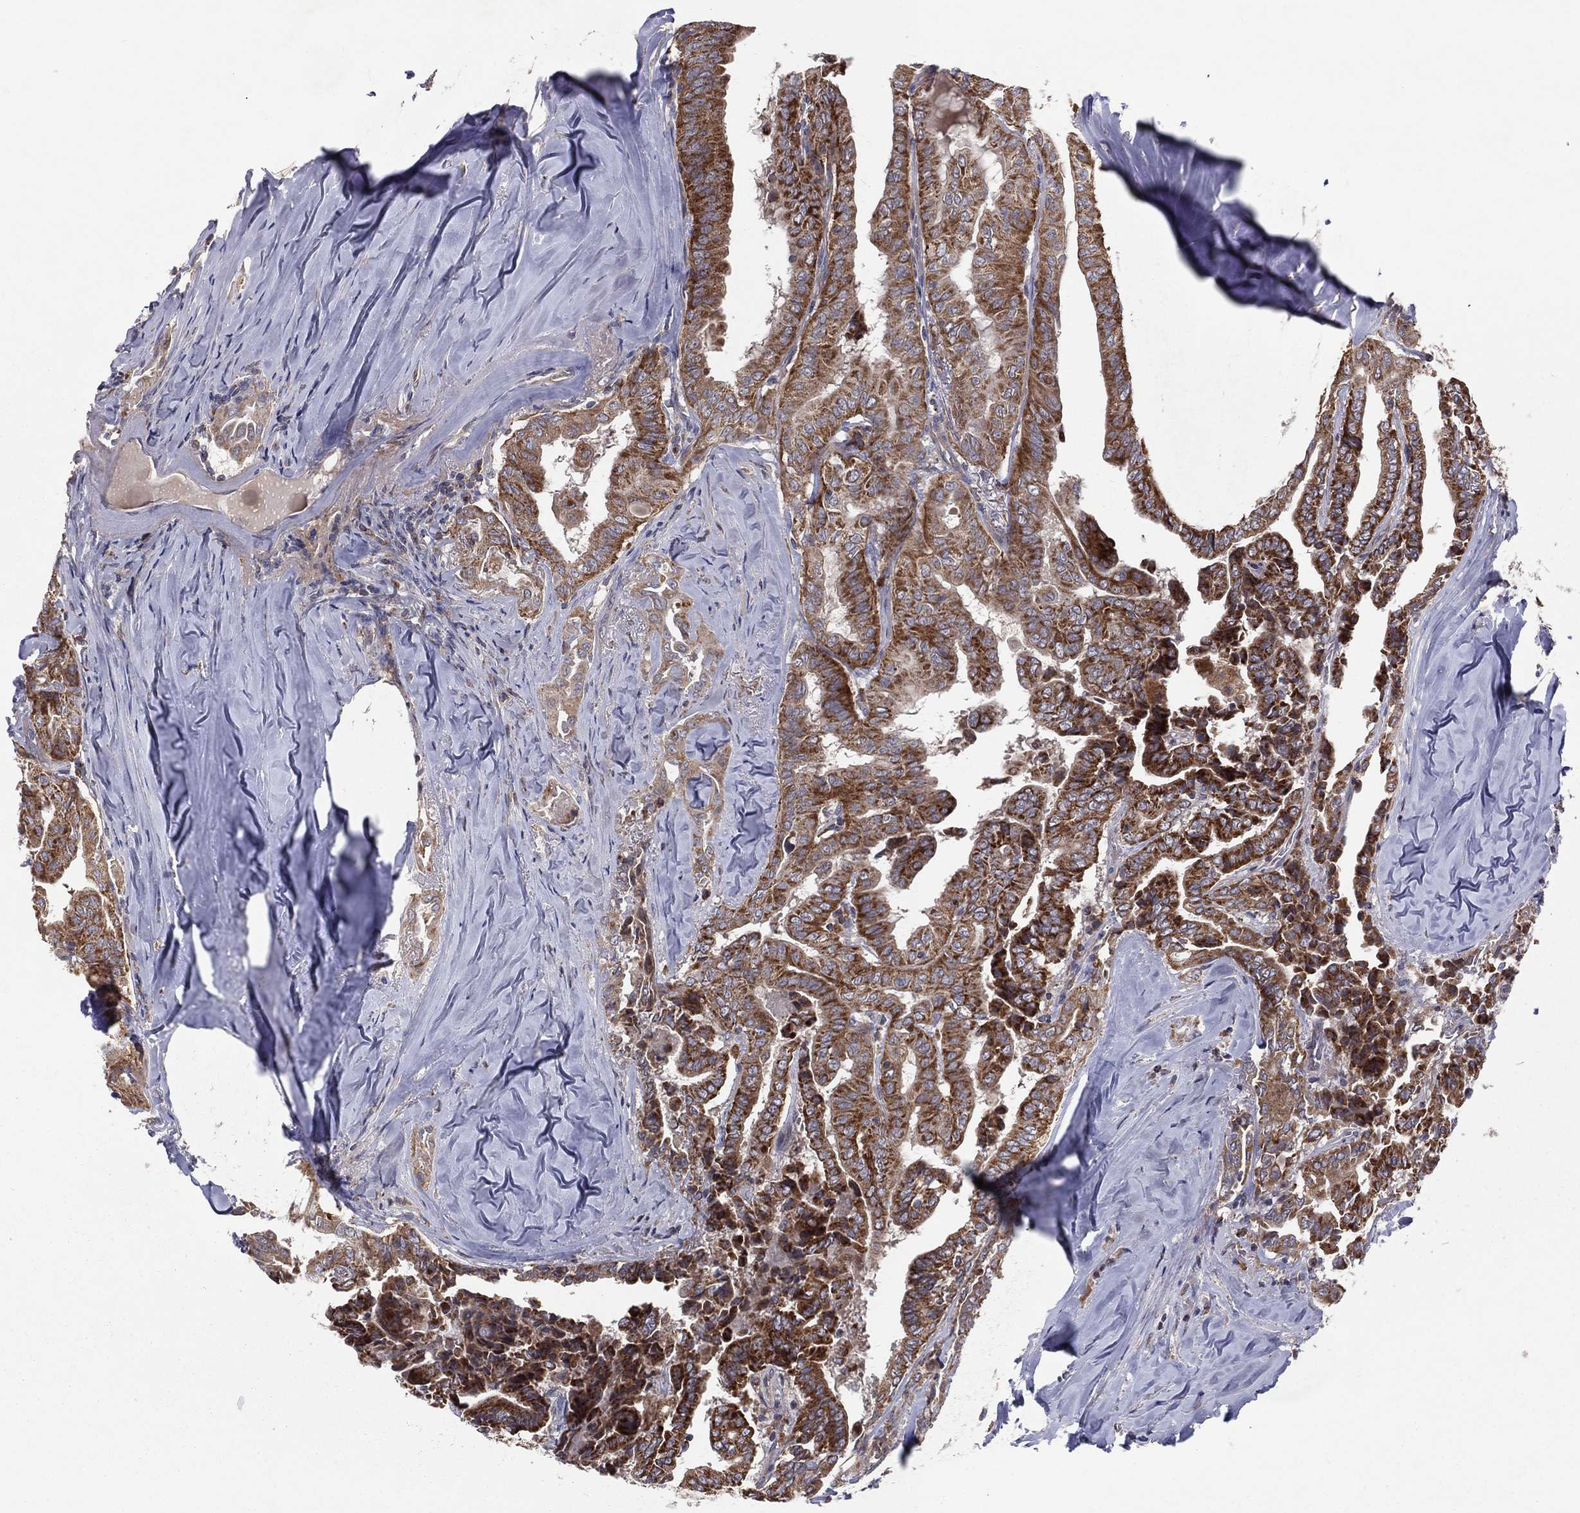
{"staining": {"intensity": "strong", "quantity": "25%-75%", "location": "cytoplasmic/membranous"}, "tissue": "thyroid cancer", "cell_type": "Tumor cells", "image_type": "cancer", "snomed": [{"axis": "morphology", "description": "Papillary adenocarcinoma, NOS"}, {"axis": "topography", "description": "Thyroid gland"}], "caption": "Immunohistochemical staining of thyroid cancer (papillary adenocarcinoma) demonstrates high levels of strong cytoplasmic/membranous expression in approximately 25%-75% of tumor cells.", "gene": "STARD3", "patient": {"sex": "female", "age": 68}}